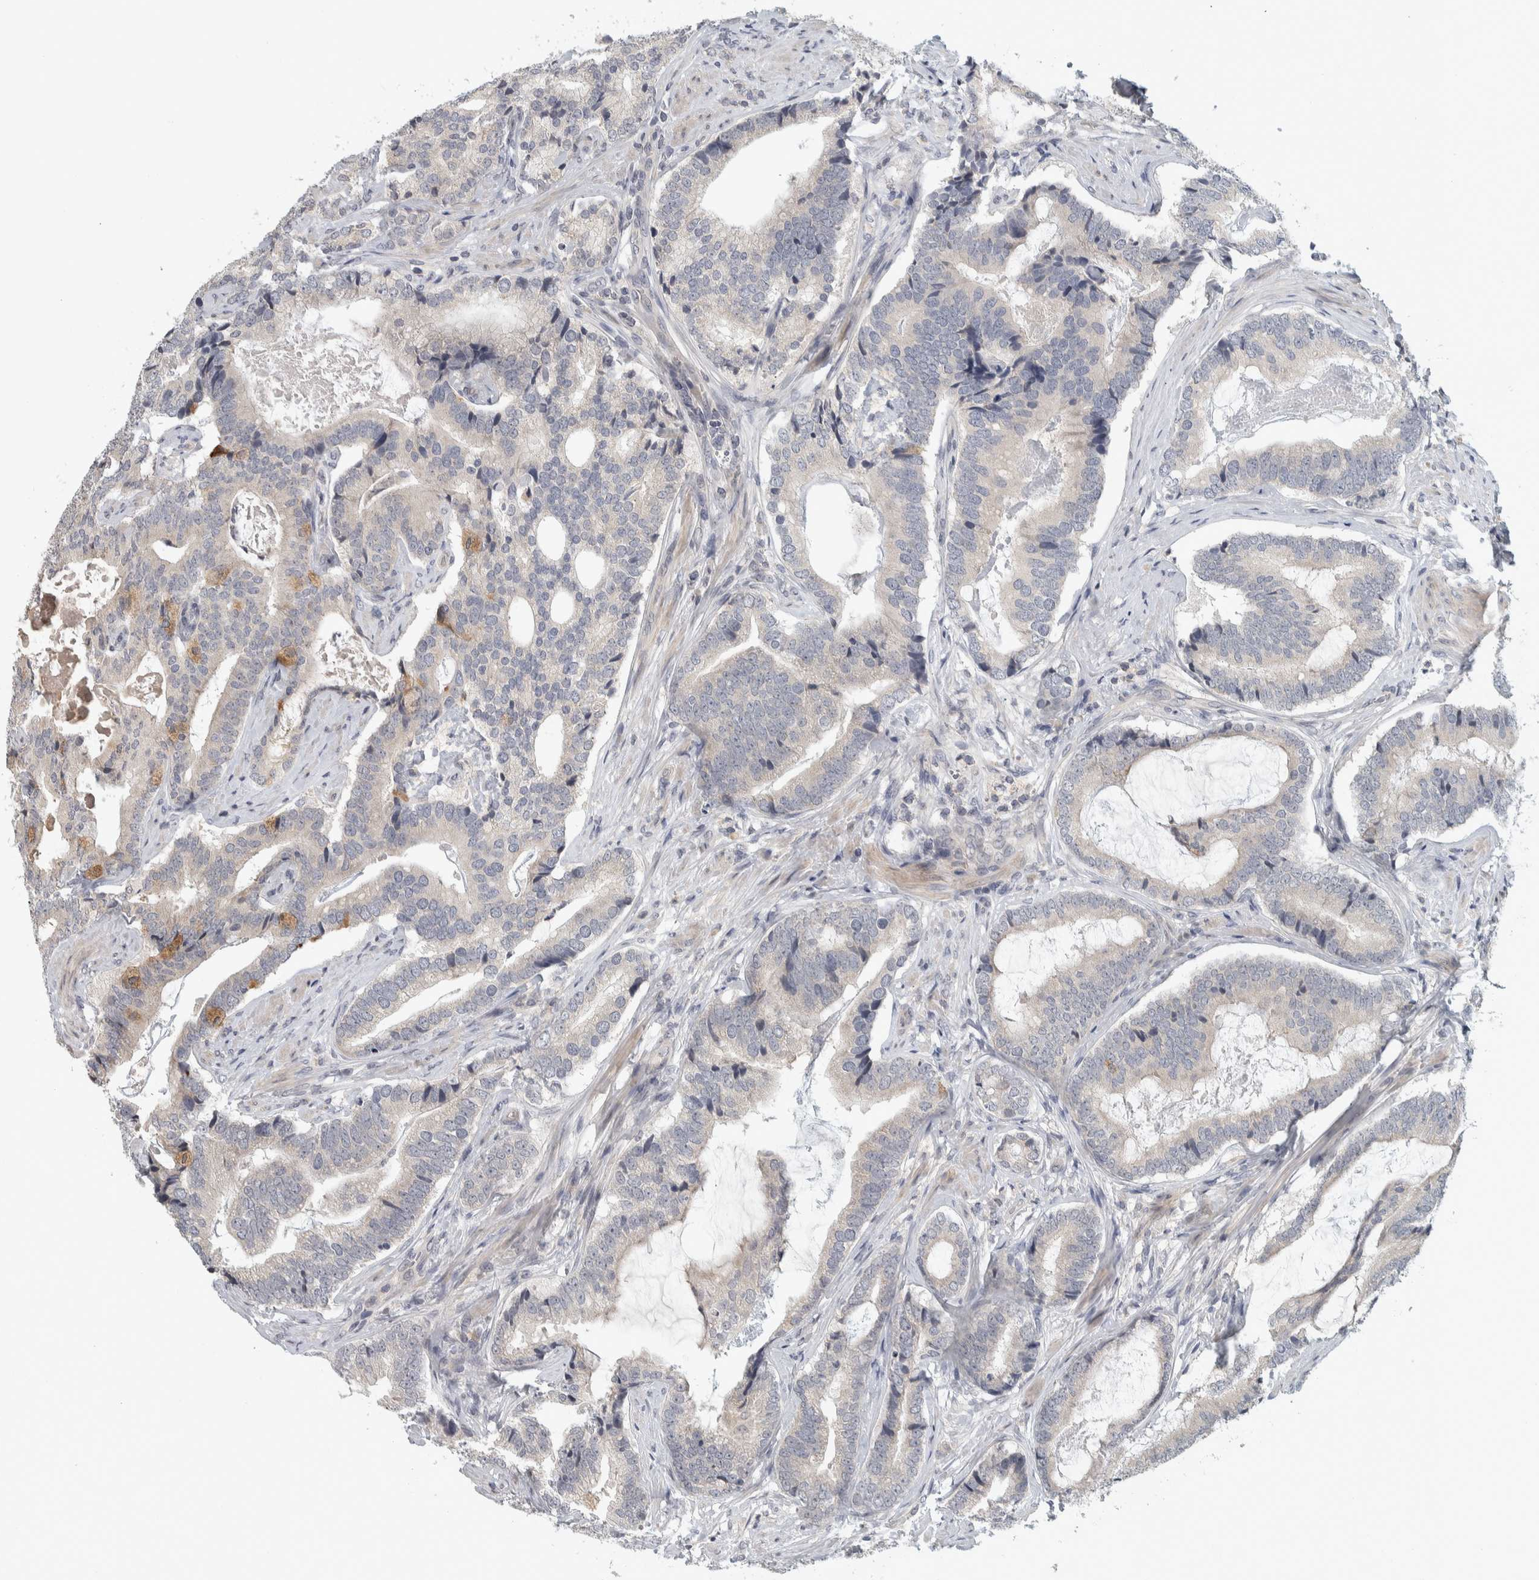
{"staining": {"intensity": "negative", "quantity": "none", "location": "none"}, "tissue": "prostate cancer", "cell_type": "Tumor cells", "image_type": "cancer", "snomed": [{"axis": "morphology", "description": "Adenocarcinoma, High grade"}, {"axis": "topography", "description": "Prostate"}], "caption": "IHC histopathology image of neoplastic tissue: human prostate cancer (high-grade adenocarcinoma) stained with DAB reveals no significant protein expression in tumor cells.", "gene": "AFP", "patient": {"sex": "male", "age": 55}}